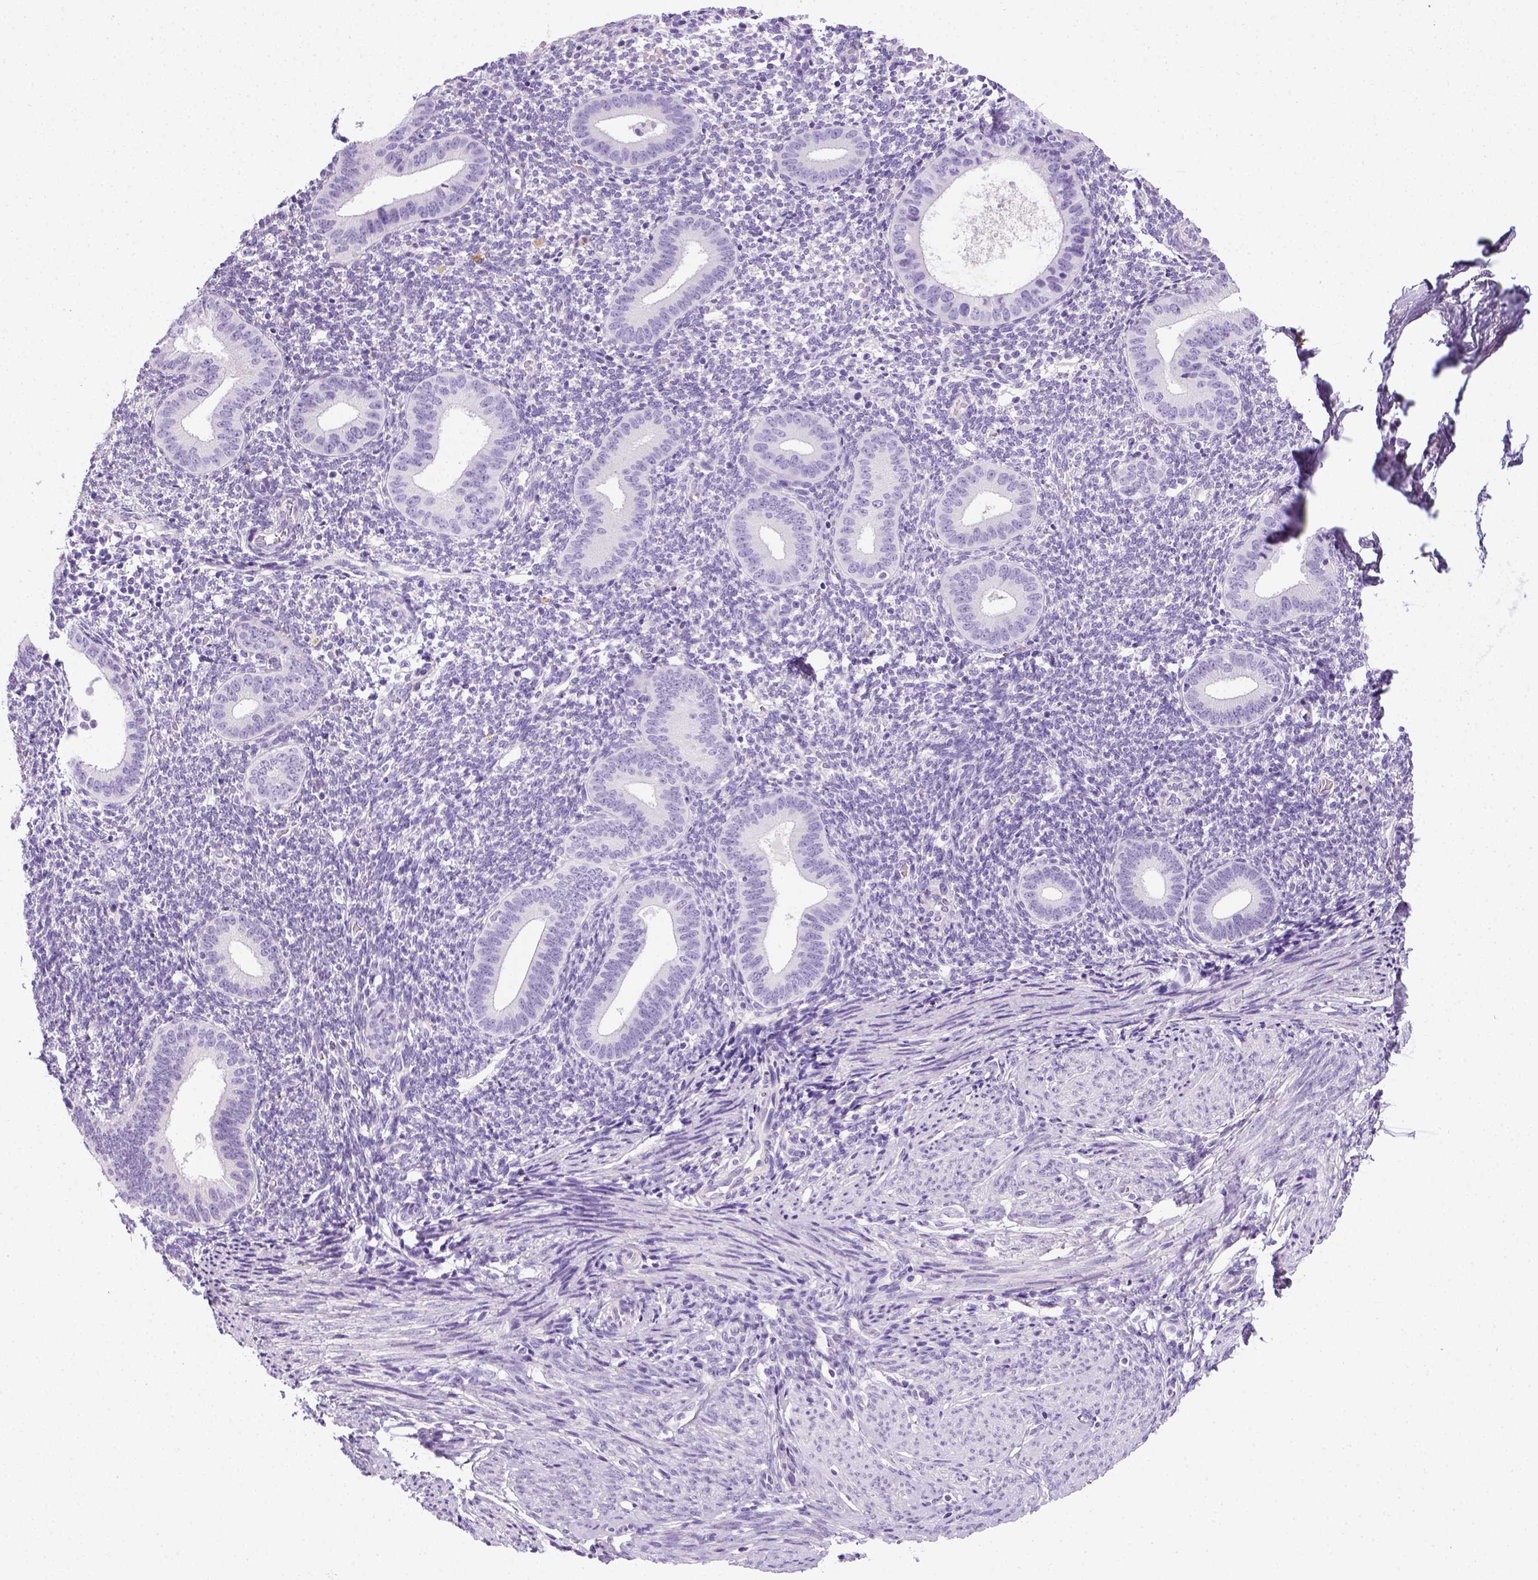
{"staining": {"intensity": "negative", "quantity": "none", "location": "none"}, "tissue": "endometrium", "cell_type": "Cells in endometrial stroma", "image_type": "normal", "snomed": [{"axis": "morphology", "description": "Normal tissue, NOS"}, {"axis": "topography", "description": "Endometrium"}], "caption": "Immunohistochemistry (IHC) of unremarkable human endometrium displays no expression in cells in endometrial stroma. (Stains: DAB immunohistochemistry (IHC) with hematoxylin counter stain, Microscopy: brightfield microscopy at high magnification).", "gene": "KRT71", "patient": {"sex": "female", "age": 40}}